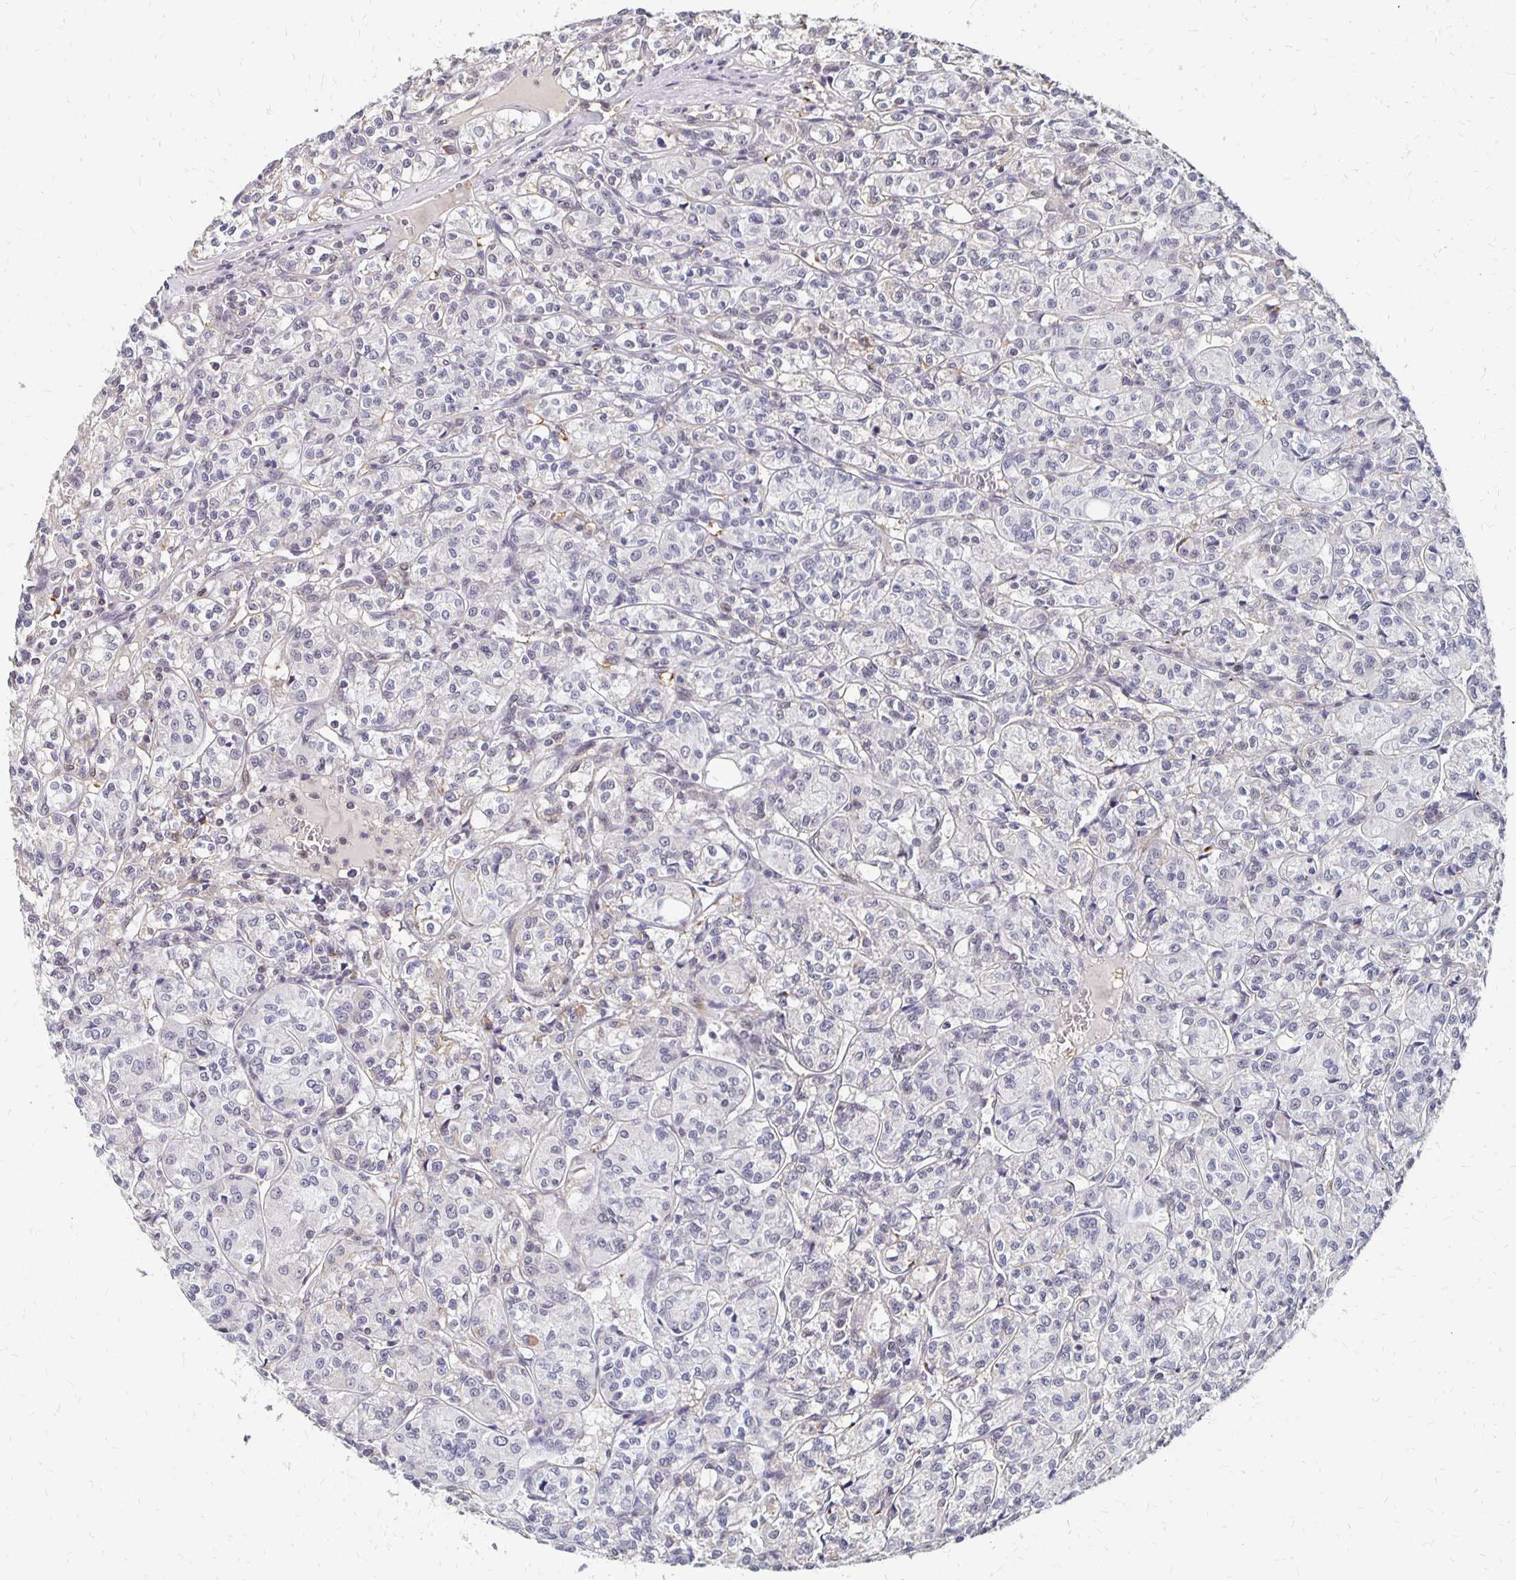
{"staining": {"intensity": "negative", "quantity": "none", "location": "none"}, "tissue": "renal cancer", "cell_type": "Tumor cells", "image_type": "cancer", "snomed": [{"axis": "morphology", "description": "Adenocarcinoma, NOS"}, {"axis": "topography", "description": "Kidney"}], "caption": "This is an immunohistochemistry photomicrograph of human adenocarcinoma (renal). There is no positivity in tumor cells.", "gene": "CLASRP", "patient": {"sex": "male", "age": 36}}